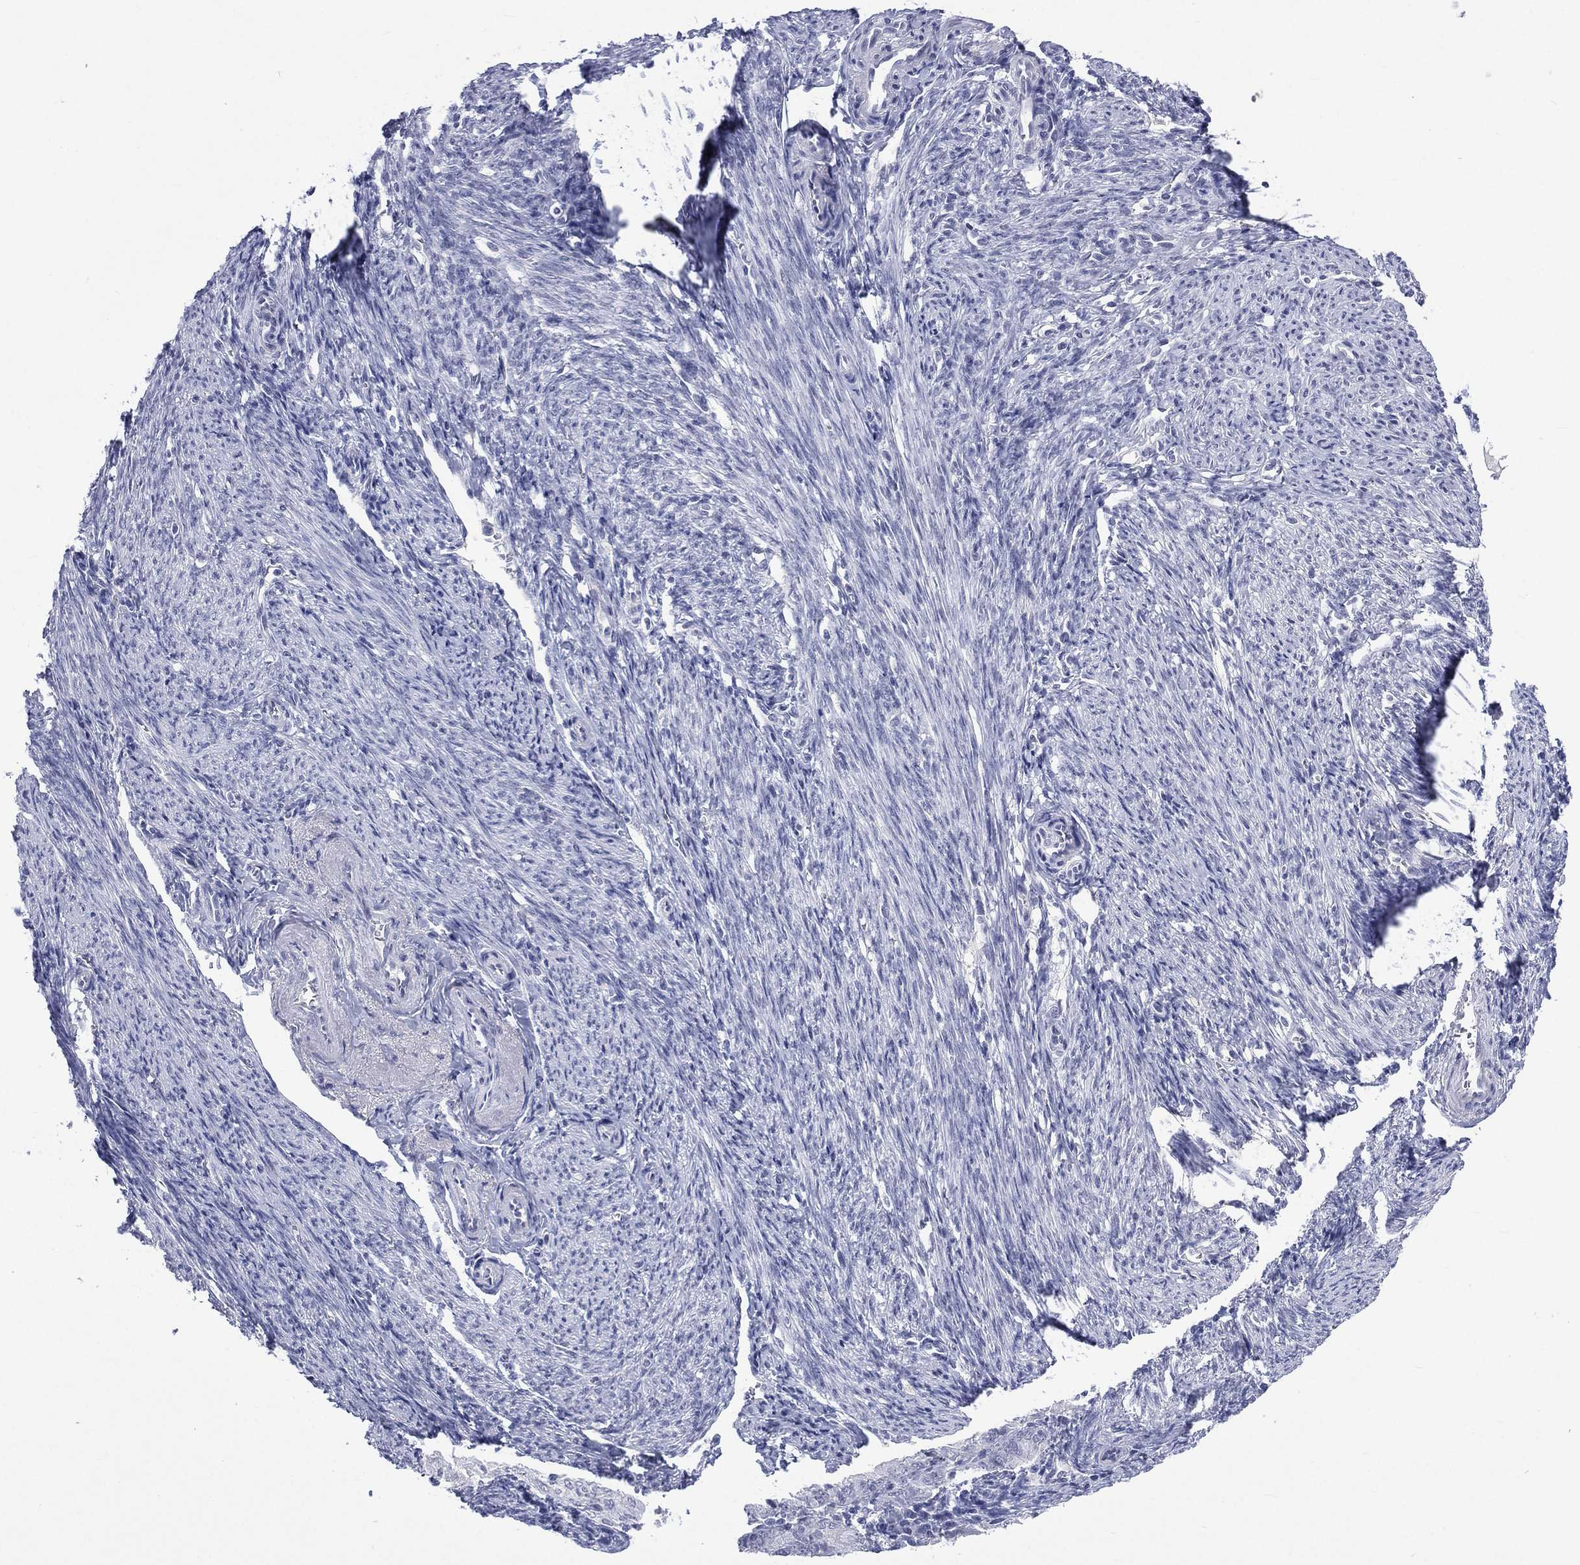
{"staining": {"intensity": "negative", "quantity": "none", "location": "none"}, "tissue": "endometrial cancer", "cell_type": "Tumor cells", "image_type": "cancer", "snomed": [{"axis": "morphology", "description": "Adenocarcinoma, NOS"}, {"axis": "topography", "description": "Endometrium"}], "caption": "Immunohistochemical staining of endometrial adenocarcinoma exhibits no significant positivity in tumor cells.", "gene": "SSX1", "patient": {"sex": "female", "age": 57}}